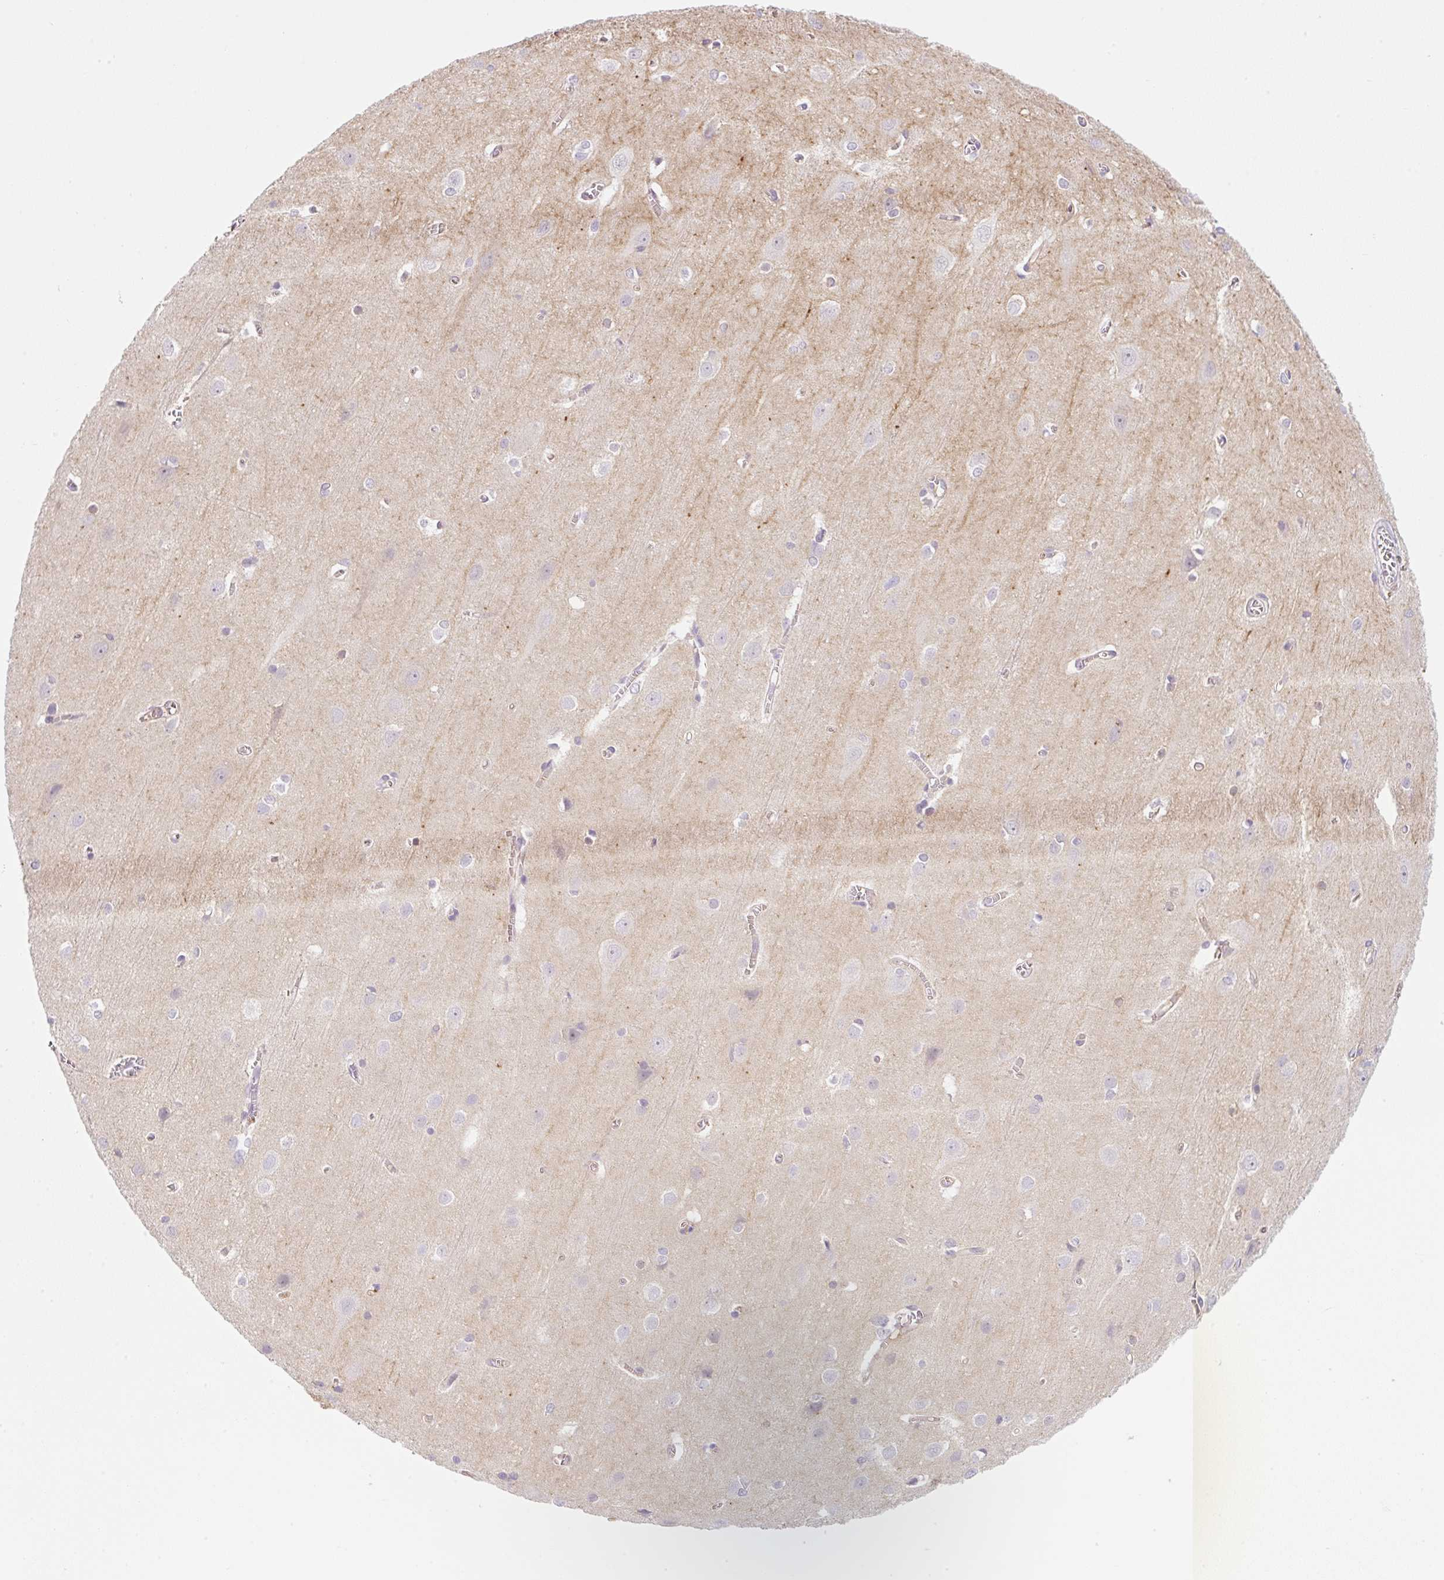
{"staining": {"intensity": "weak", "quantity": "25%-75%", "location": "cytoplasmic/membranous"}, "tissue": "cerebral cortex", "cell_type": "Endothelial cells", "image_type": "normal", "snomed": [{"axis": "morphology", "description": "Normal tissue, NOS"}, {"axis": "topography", "description": "Cerebral cortex"}], "caption": "This is an image of immunohistochemistry (IHC) staining of benign cerebral cortex, which shows weak staining in the cytoplasmic/membranous of endothelial cells.", "gene": "OMA1", "patient": {"sex": "male", "age": 37}}